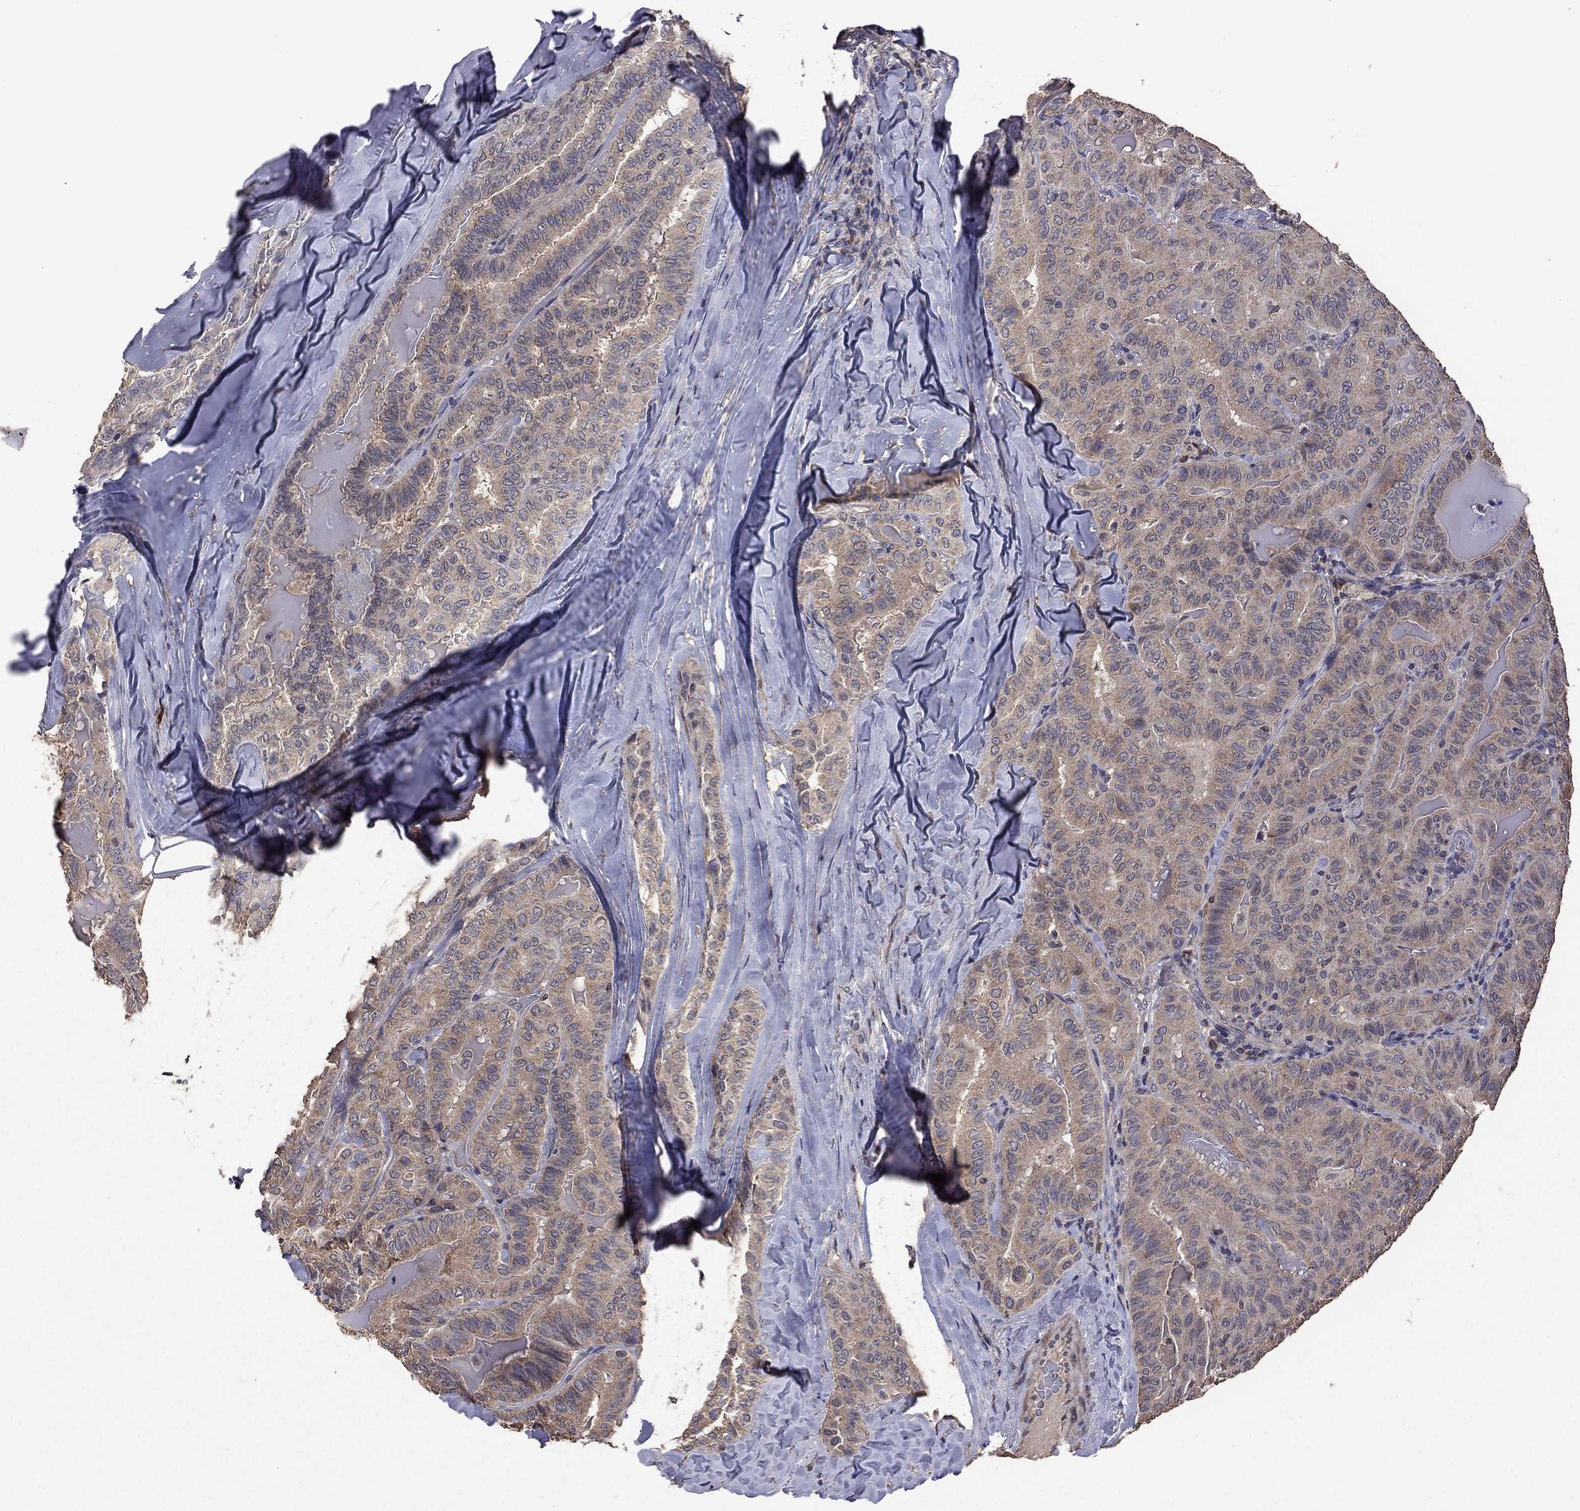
{"staining": {"intensity": "moderate", "quantity": ">75%", "location": "cytoplasmic/membranous"}, "tissue": "thyroid cancer", "cell_type": "Tumor cells", "image_type": "cancer", "snomed": [{"axis": "morphology", "description": "Papillary adenocarcinoma, NOS"}, {"axis": "topography", "description": "Thyroid gland"}], "caption": "Moderate cytoplasmic/membranous protein expression is present in approximately >75% of tumor cells in thyroid cancer.", "gene": "TSNARE1", "patient": {"sex": "female", "age": 68}}